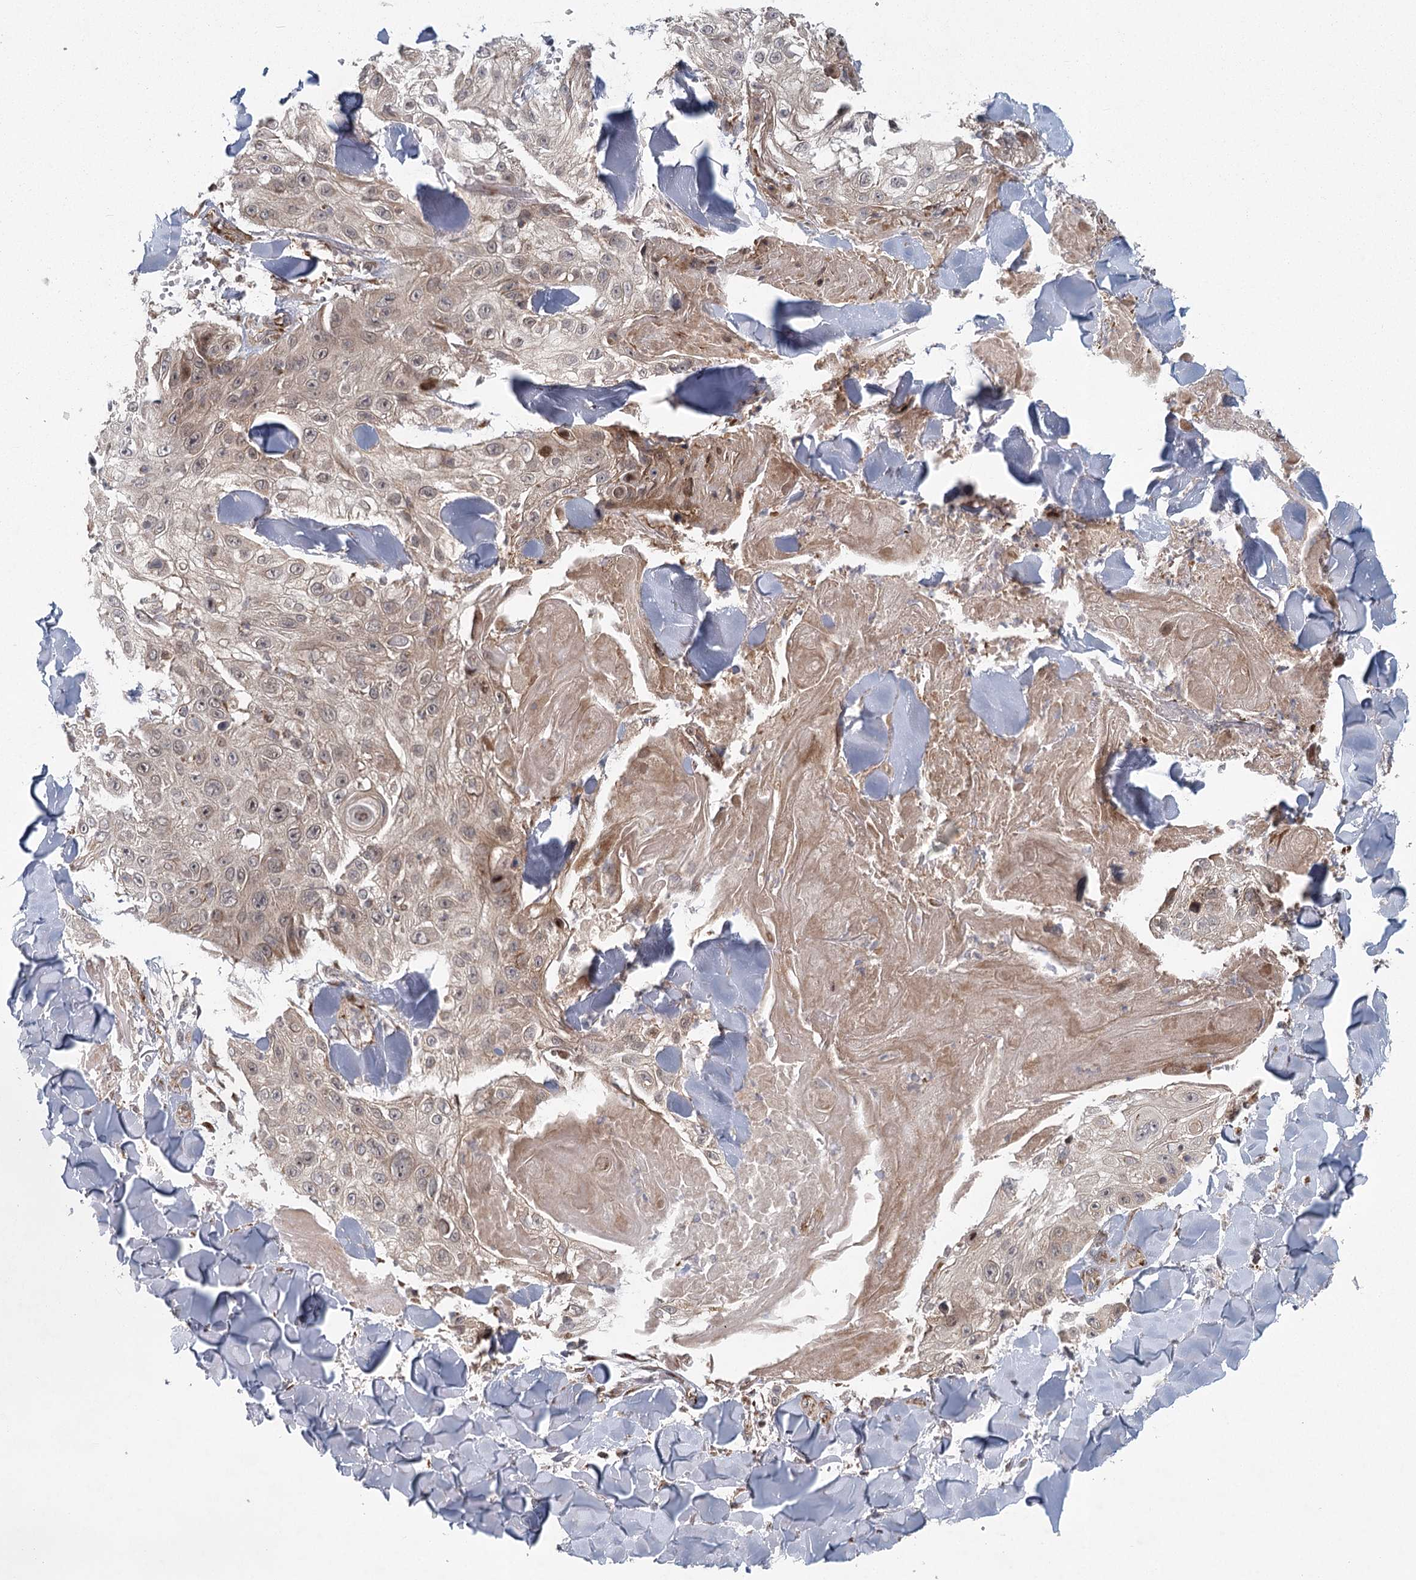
{"staining": {"intensity": "negative", "quantity": "none", "location": "none"}, "tissue": "skin cancer", "cell_type": "Tumor cells", "image_type": "cancer", "snomed": [{"axis": "morphology", "description": "Squamous cell carcinoma, NOS"}, {"axis": "topography", "description": "Skin"}], "caption": "Micrograph shows no significant protein positivity in tumor cells of squamous cell carcinoma (skin).", "gene": "IFT46", "patient": {"sex": "male", "age": 86}}